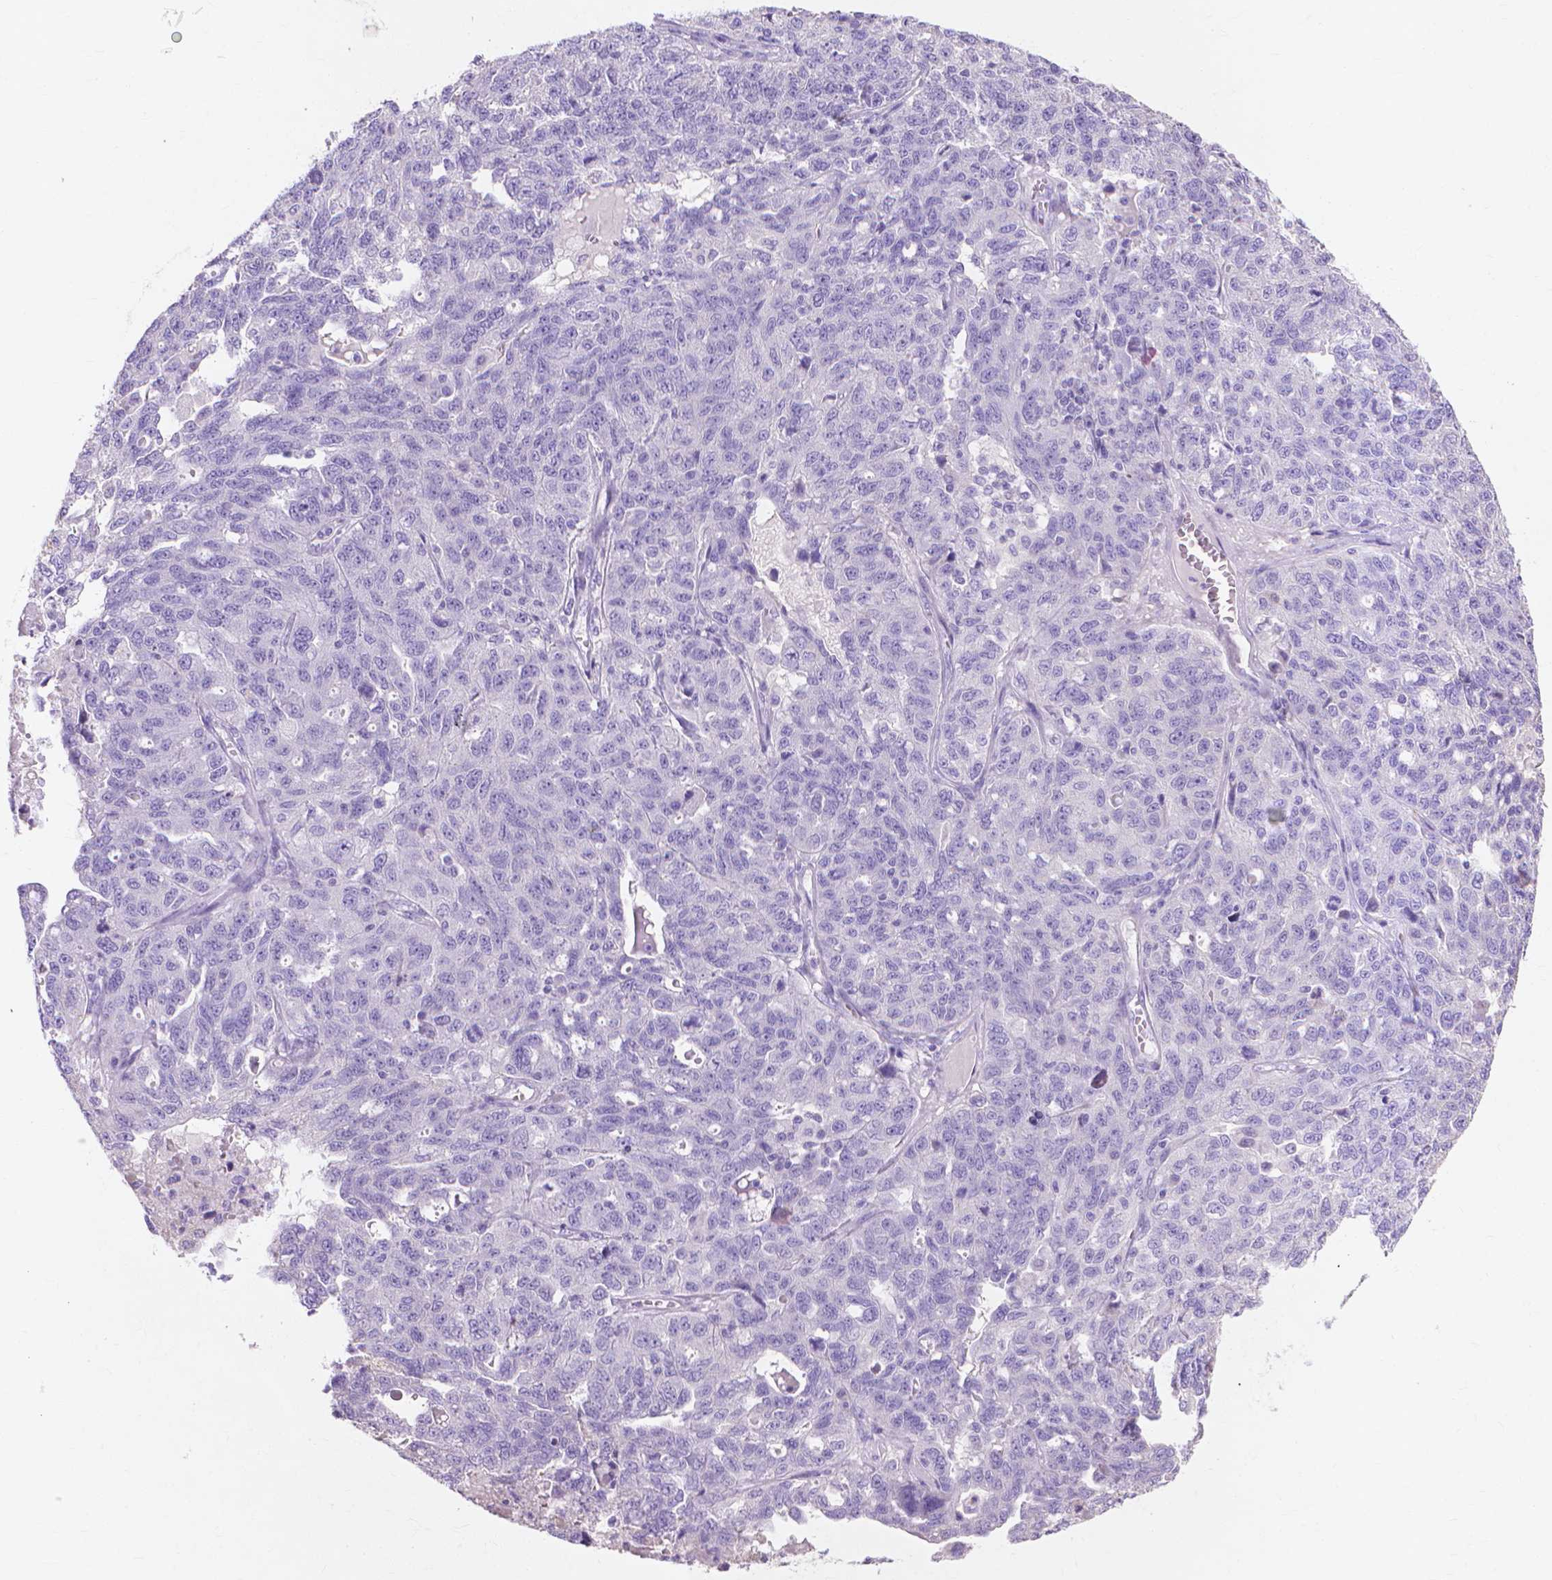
{"staining": {"intensity": "negative", "quantity": "none", "location": "none"}, "tissue": "ovarian cancer", "cell_type": "Tumor cells", "image_type": "cancer", "snomed": [{"axis": "morphology", "description": "Cystadenocarcinoma, serous, NOS"}, {"axis": "topography", "description": "Ovary"}], "caption": "Tumor cells show no significant positivity in ovarian serous cystadenocarcinoma.", "gene": "MMP11", "patient": {"sex": "female", "age": 71}}